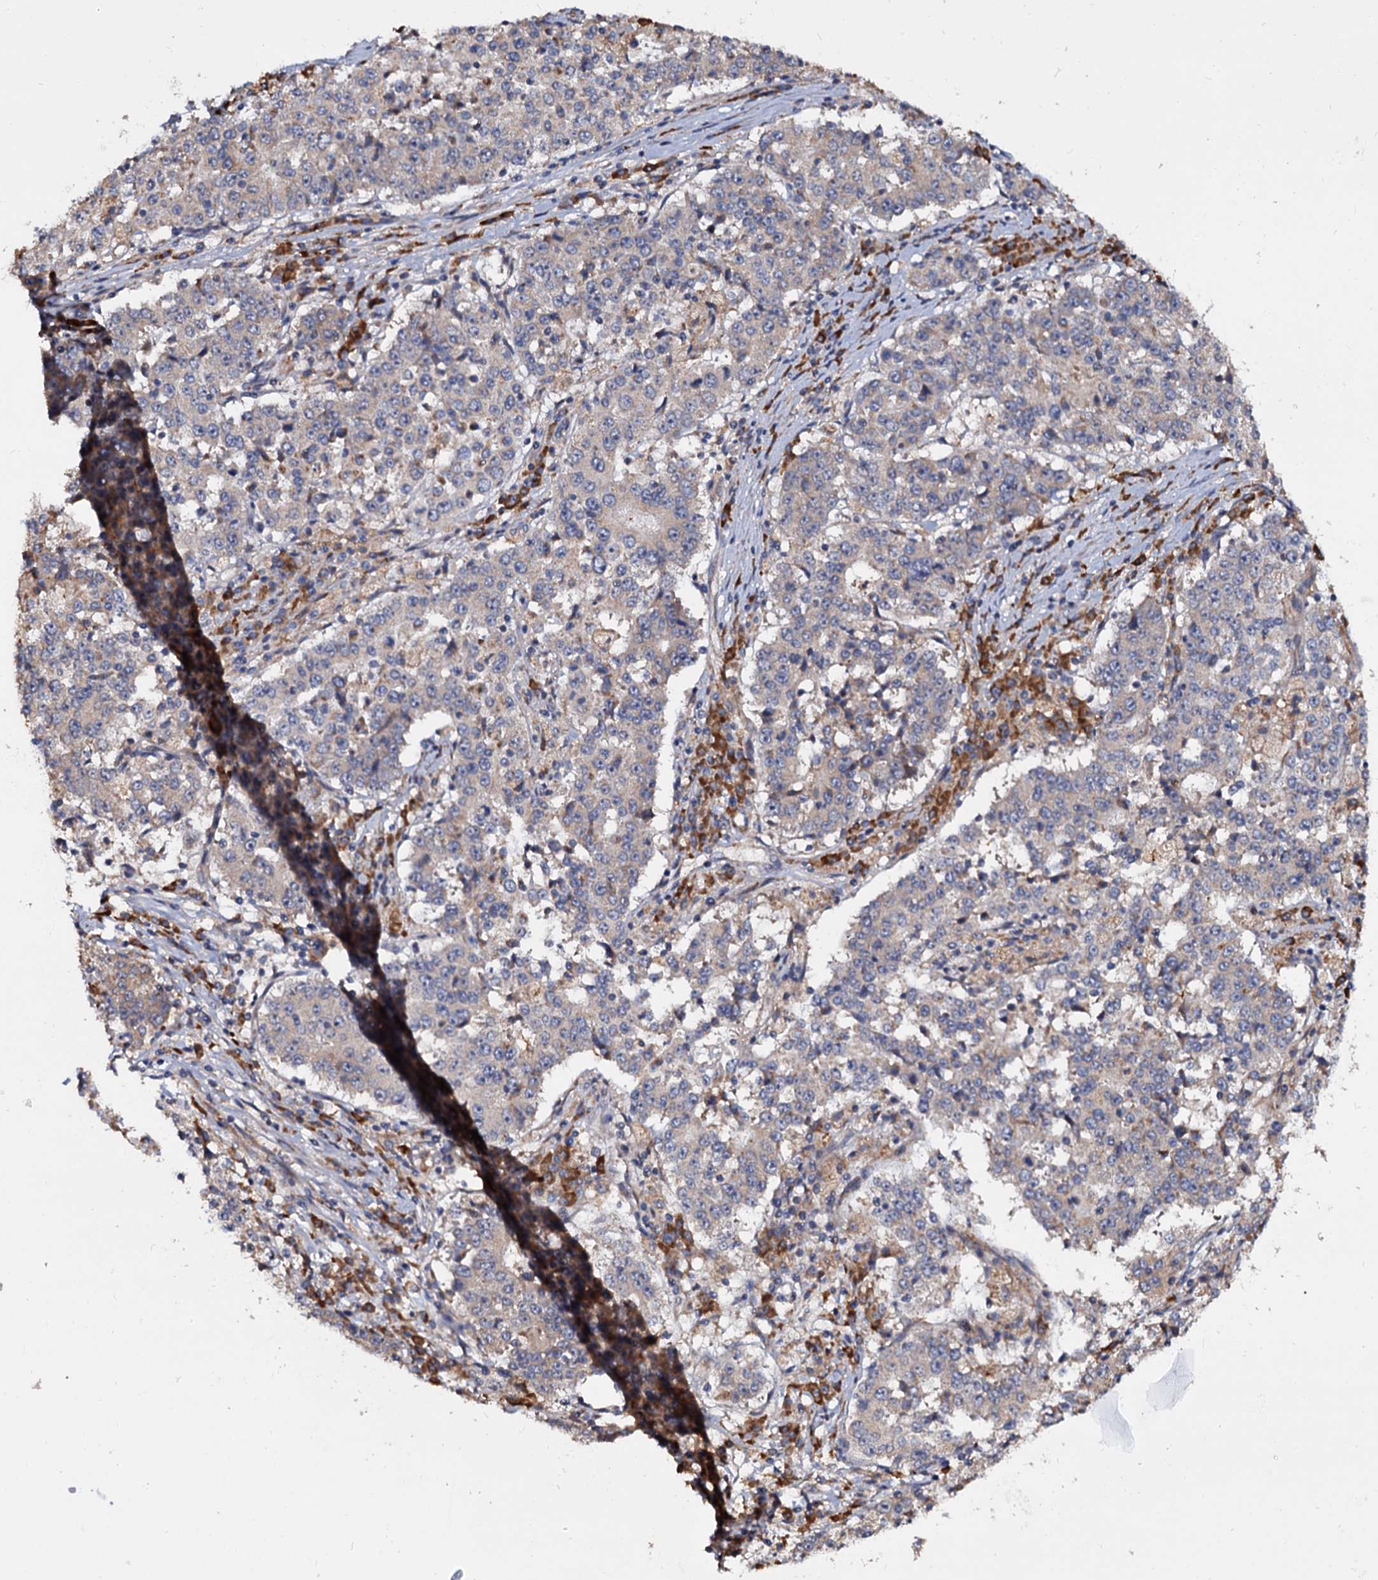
{"staining": {"intensity": "negative", "quantity": "none", "location": "none"}, "tissue": "stomach cancer", "cell_type": "Tumor cells", "image_type": "cancer", "snomed": [{"axis": "morphology", "description": "Adenocarcinoma, NOS"}, {"axis": "topography", "description": "Stomach"}], "caption": "Tumor cells are negative for protein expression in human stomach cancer (adenocarcinoma). Brightfield microscopy of immunohistochemistry (IHC) stained with DAB (3,3'-diaminobenzidine) (brown) and hematoxylin (blue), captured at high magnification.", "gene": "WWC3", "patient": {"sex": "male", "age": 59}}